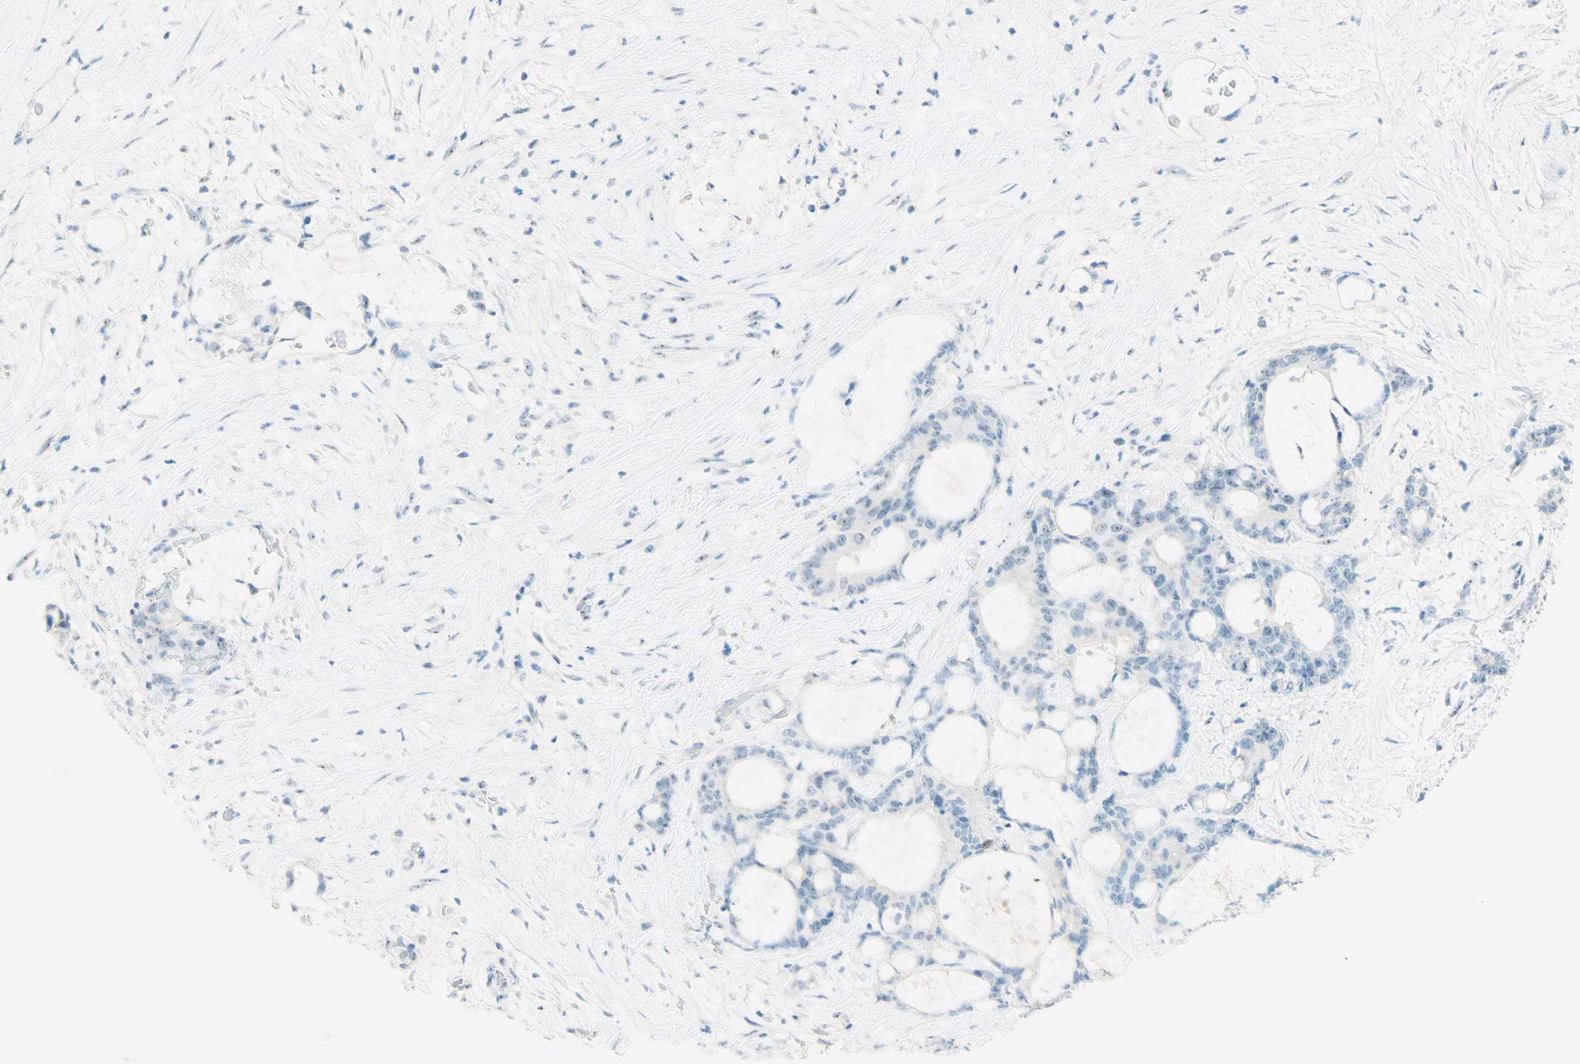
{"staining": {"intensity": "negative", "quantity": "none", "location": "none"}, "tissue": "liver cancer", "cell_type": "Tumor cells", "image_type": "cancer", "snomed": [{"axis": "morphology", "description": "Cholangiocarcinoma"}, {"axis": "topography", "description": "Liver"}], "caption": "DAB (3,3'-diaminobenzidine) immunohistochemical staining of liver cancer shows no significant positivity in tumor cells. (Stains: DAB (3,3'-diaminobenzidine) immunohistochemistry with hematoxylin counter stain, Microscopy: brightfield microscopy at high magnification).", "gene": "FMR1NB", "patient": {"sex": "female", "age": 73}}